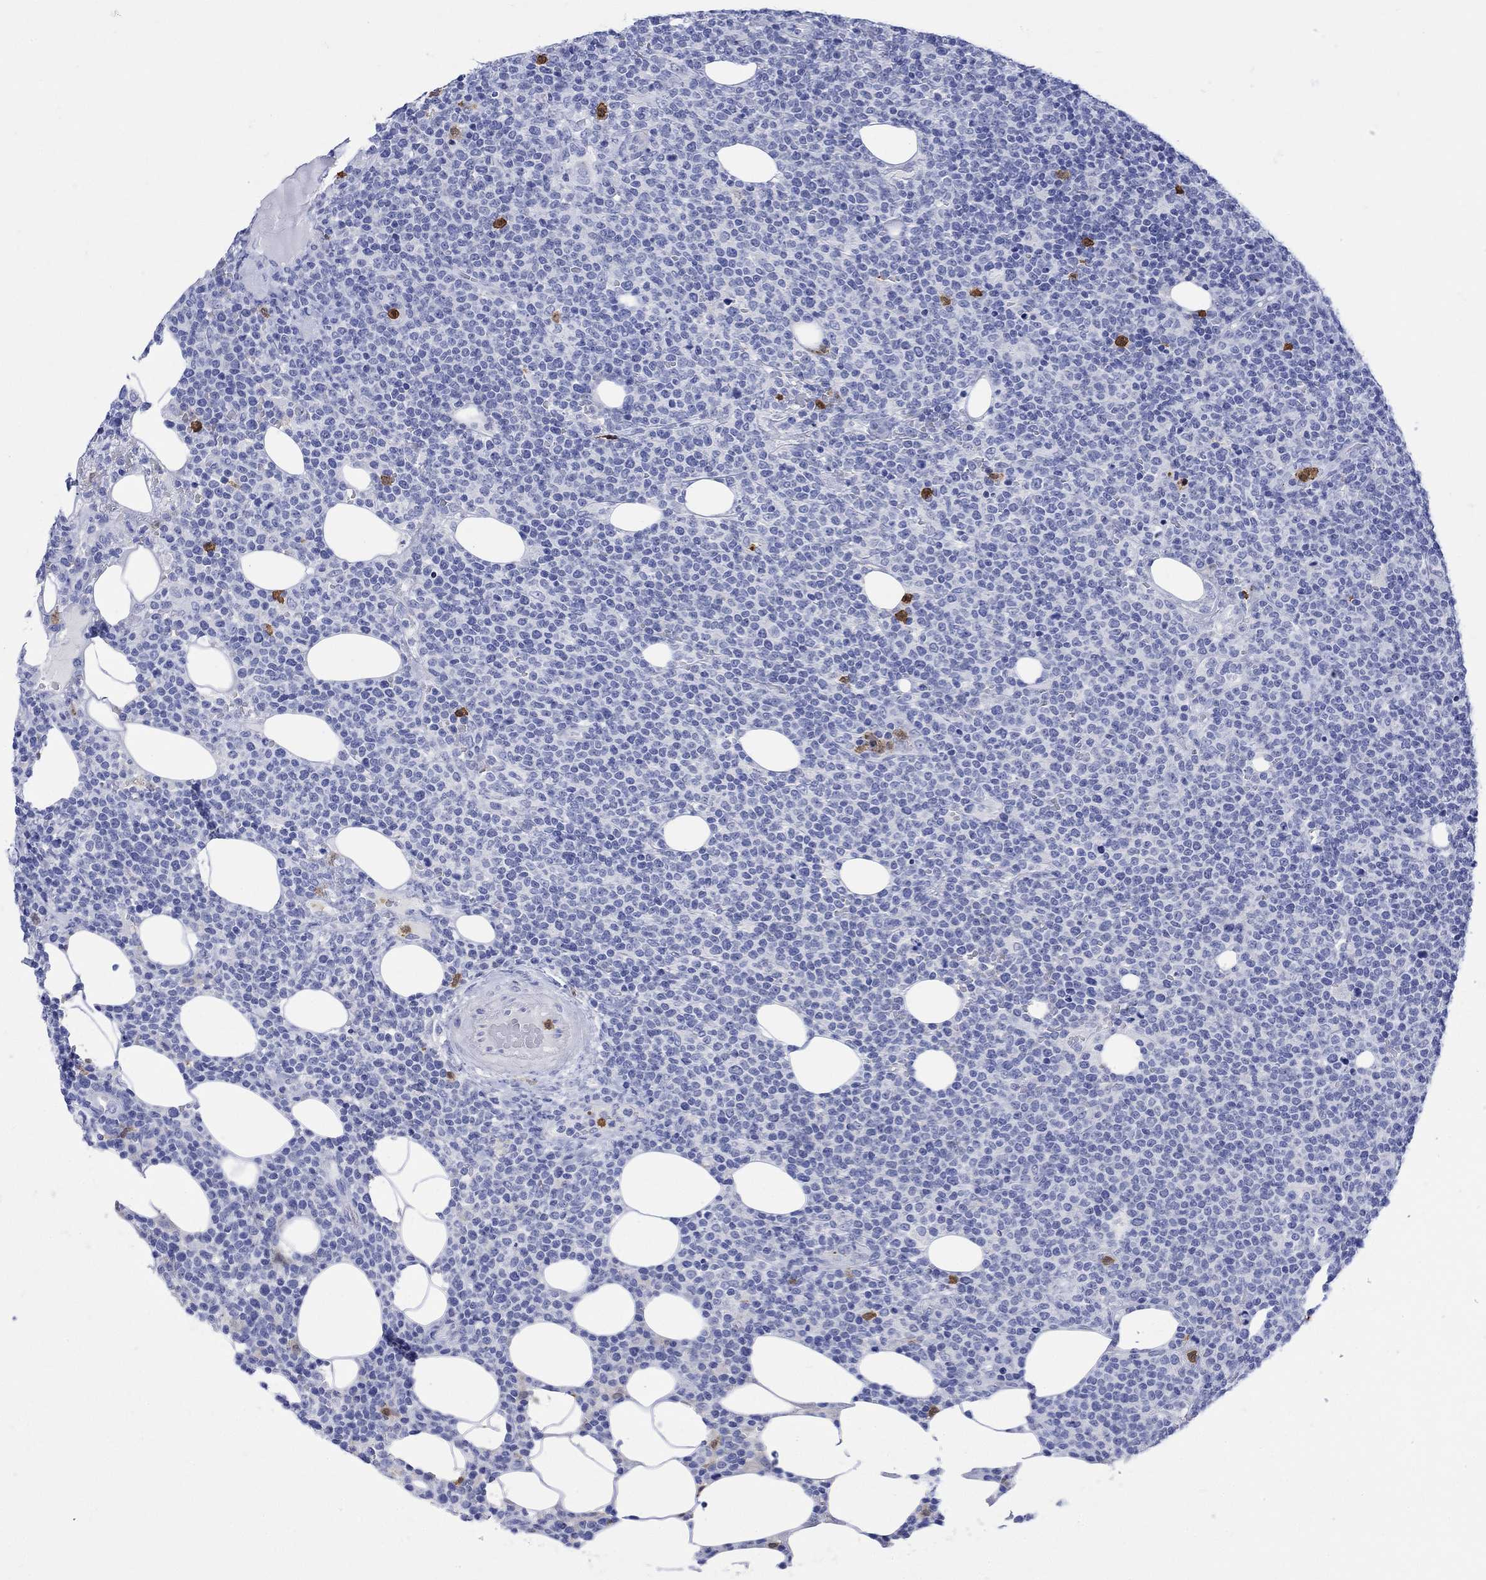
{"staining": {"intensity": "negative", "quantity": "none", "location": "none"}, "tissue": "lymphoma", "cell_type": "Tumor cells", "image_type": "cancer", "snomed": [{"axis": "morphology", "description": "Malignant lymphoma, non-Hodgkin's type, High grade"}, {"axis": "topography", "description": "Lymph node"}], "caption": "Immunohistochemical staining of lymphoma demonstrates no significant positivity in tumor cells.", "gene": "LINGO3", "patient": {"sex": "male", "age": 61}}